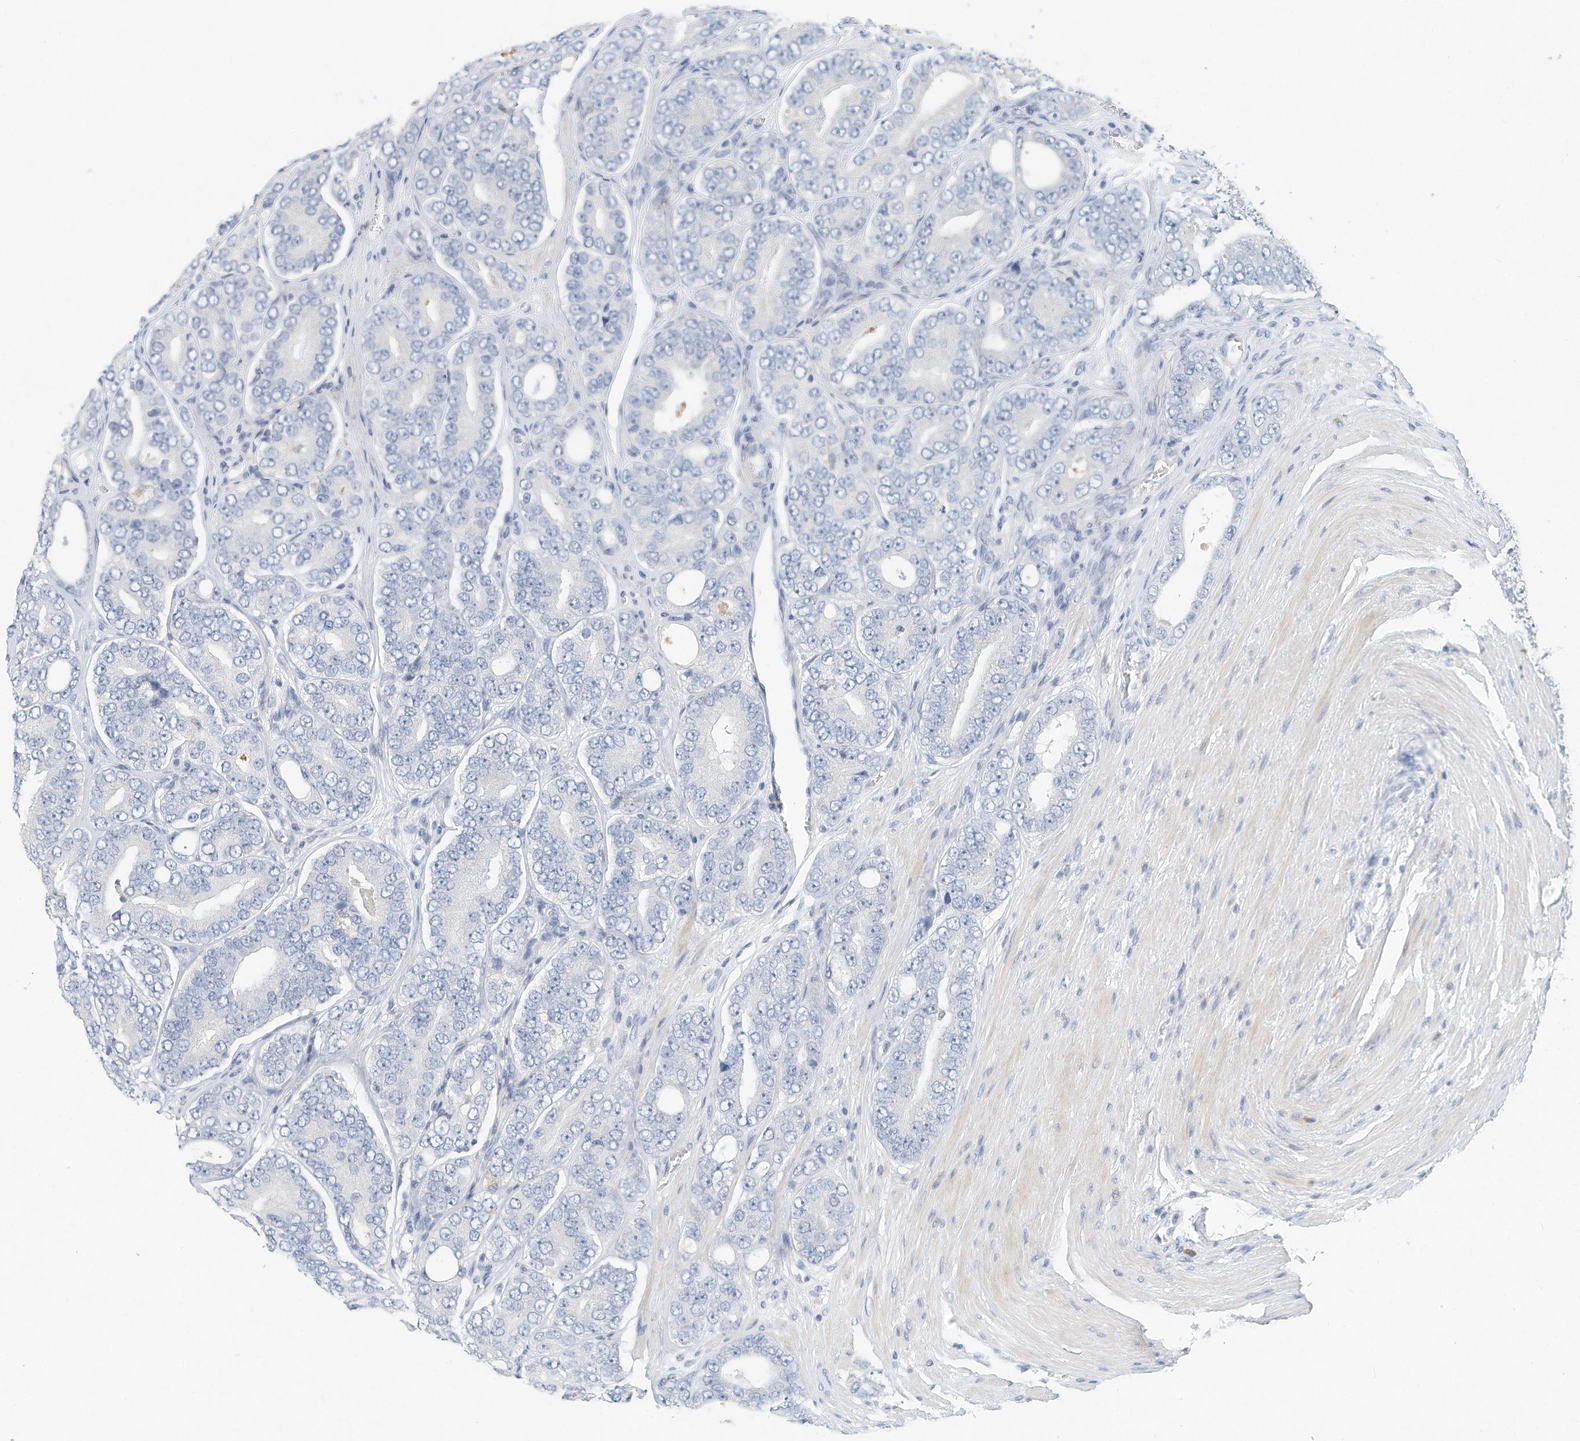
{"staining": {"intensity": "negative", "quantity": "none", "location": "none"}, "tissue": "prostate cancer", "cell_type": "Tumor cells", "image_type": "cancer", "snomed": [{"axis": "morphology", "description": "Adenocarcinoma, High grade"}, {"axis": "topography", "description": "Prostate"}], "caption": "DAB immunohistochemical staining of human prostate cancer exhibits no significant staining in tumor cells.", "gene": "MICAL1", "patient": {"sex": "male", "age": 56}}